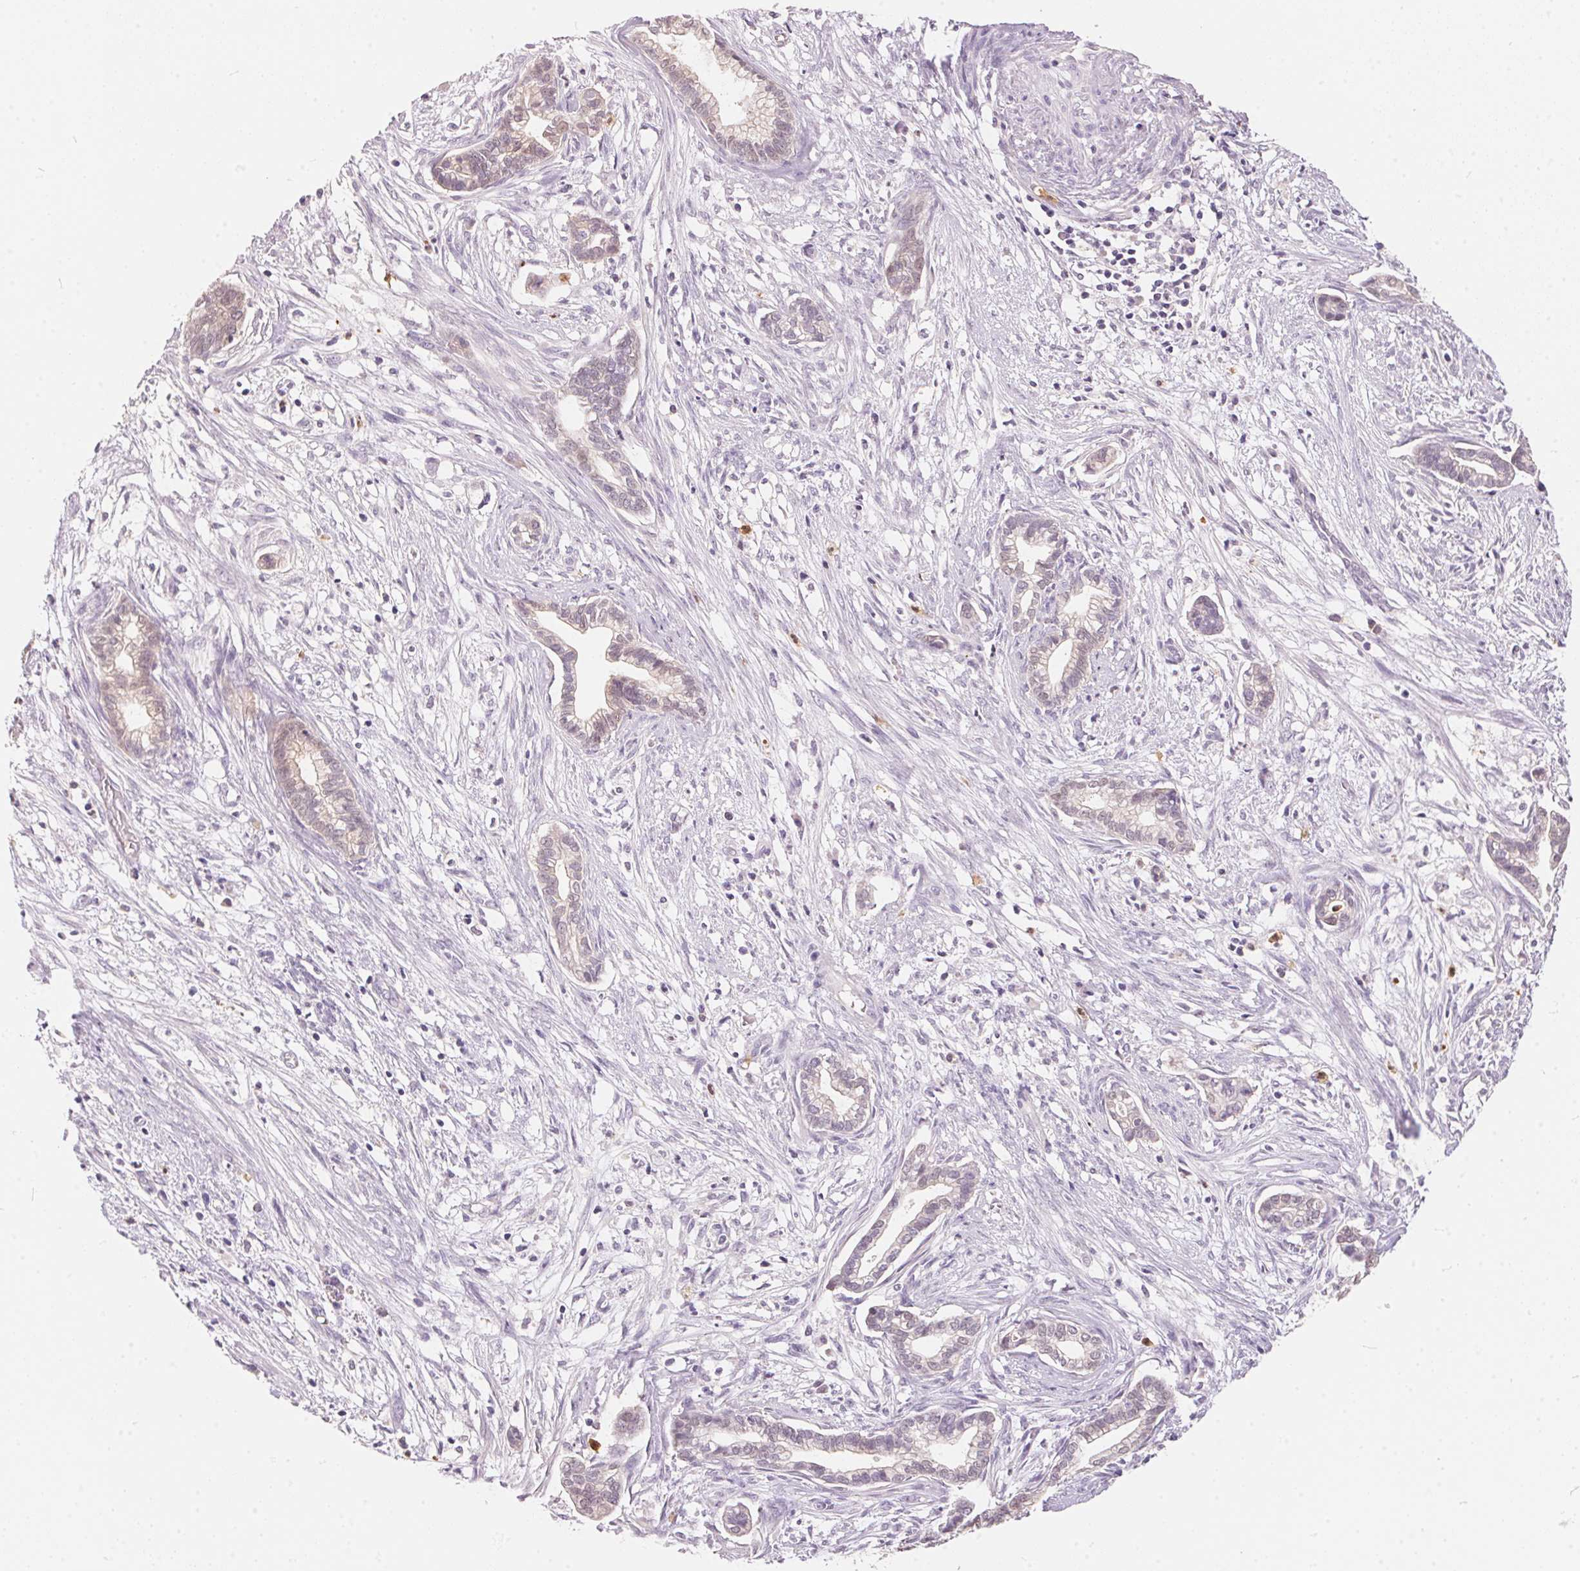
{"staining": {"intensity": "weak", "quantity": "<25%", "location": "cytoplasmic/membranous"}, "tissue": "cervical cancer", "cell_type": "Tumor cells", "image_type": "cancer", "snomed": [{"axis": "morphology", "description": "Adenocarcinoma, NOS"}, {"axis": "topography", "description": "Cervix"}], "caption": "The image demonstrates no staining of tumor cells in cervical adenocarcinoma. (Brightfield microscopy of DAB (3,3'-diaminobenzidine) immunohistochemistry at high magnification).", "gene": "SERPINB1", "patient": {"sex": "female", "age": 62}}